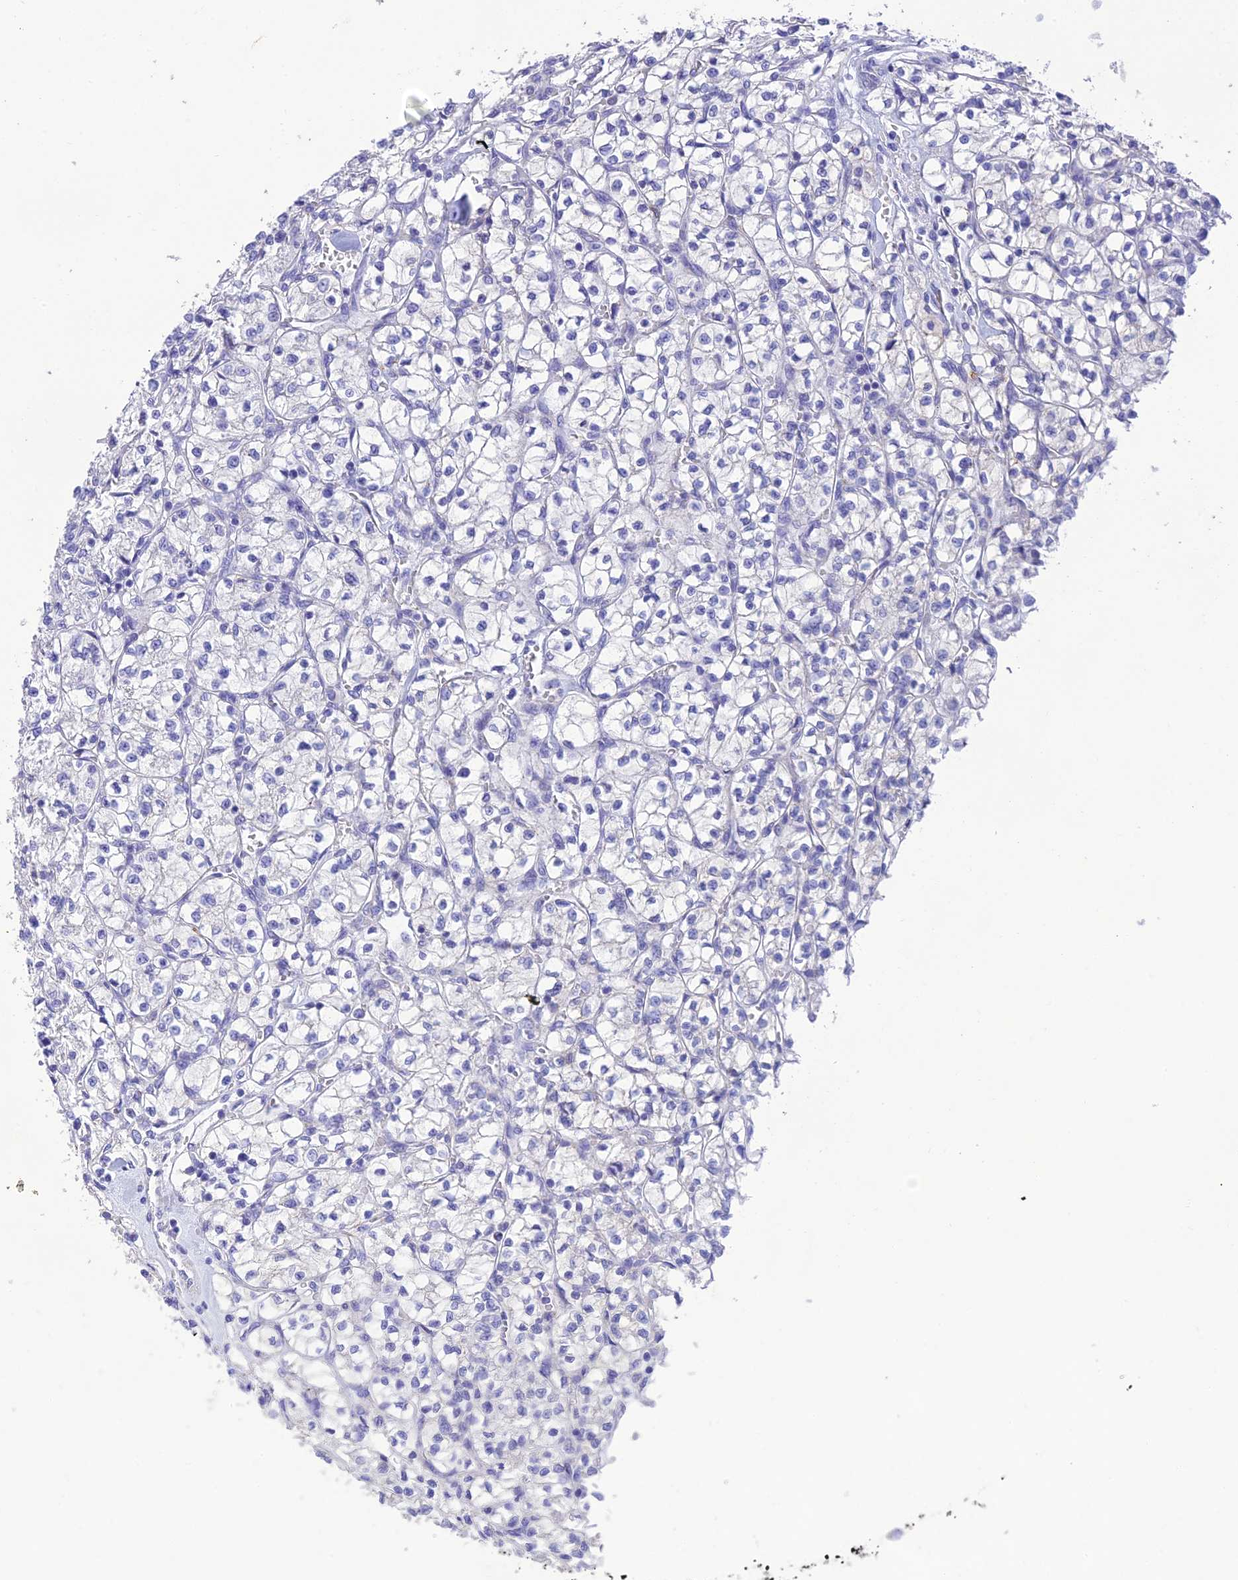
{"staining": {"intensity": "negative", "quantity": "none", "location": "none"}, "tissue": "renal cancer", "cell_type": "Tumor cells", "image_type": "cancer", "snomed": [{"axis": "morphology", "description": "Adenocarcinoma, NOS"}, {"axis": "topography", "description": "Kidney"}], "caption": "This is a micrograph of immunohistochemistry staining of renal adenocarcinoma, which shows no staining in tumor cells.", "gene": "HSD17B2", "patient": {"sex": "female", "age": 64}}